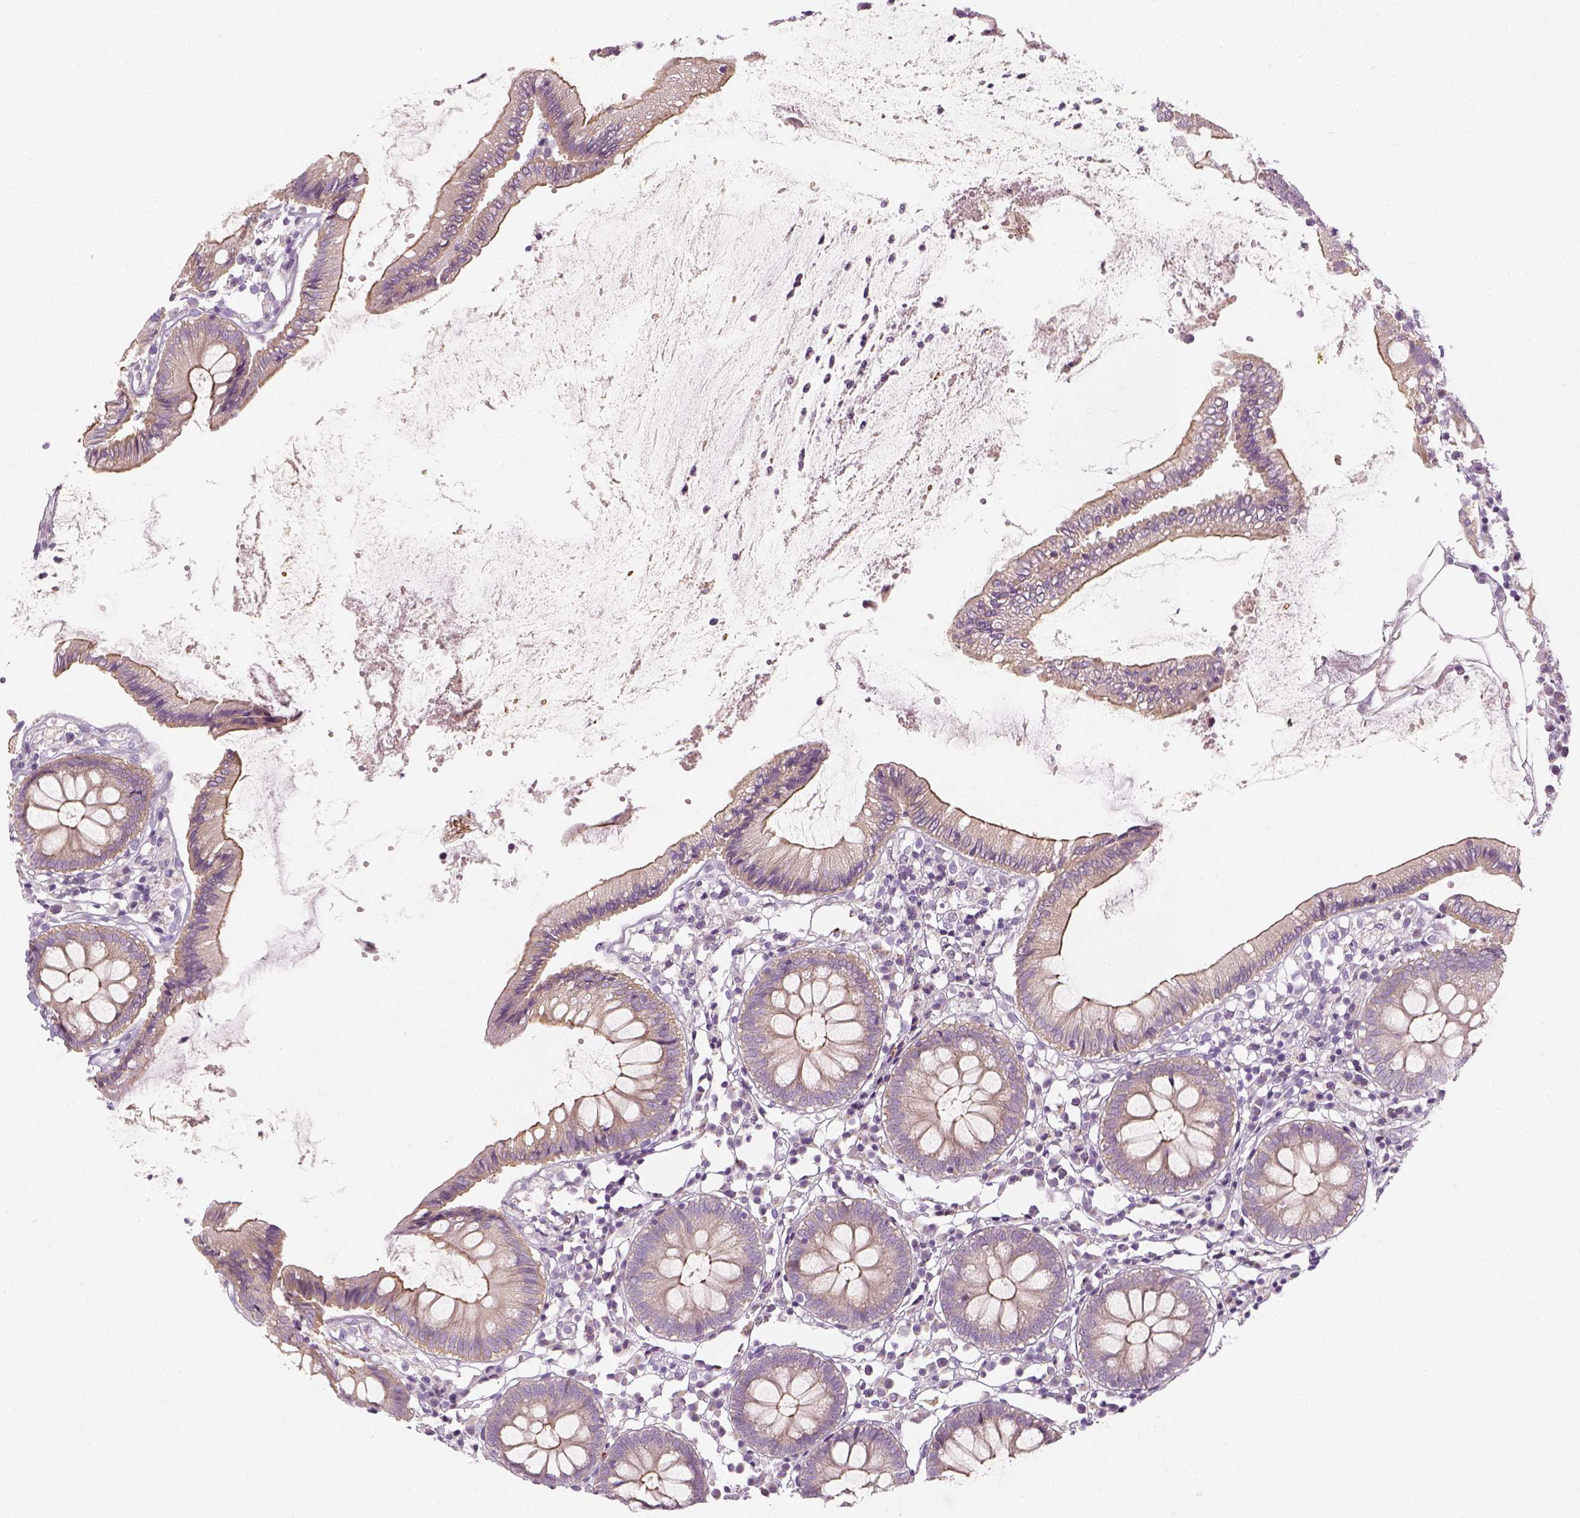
{"staining": {"intensity": "negative", "quantity": "none", "location": "none"}, "tissue": "colon", "cell_type": "Endothelial cells", "image_type": "normal", "snomed": [{"axis": "morphology", "description": "Normal tissue, NOS"}, {"axis": "morphology", "description": "Adenocarcinoma, NOS"}, {"axis": "topography", "description": "Colon"}], "caption": "The photomicrograph reveals no staining of endothelial cells in unremarkable colon. (Brightfield microscopy of DAB (3,3'-diaminobenzidine) immunohistochemistry at high magnification).", "gene": "PRAME", "patient": {"sex": "male", "age": 83}}